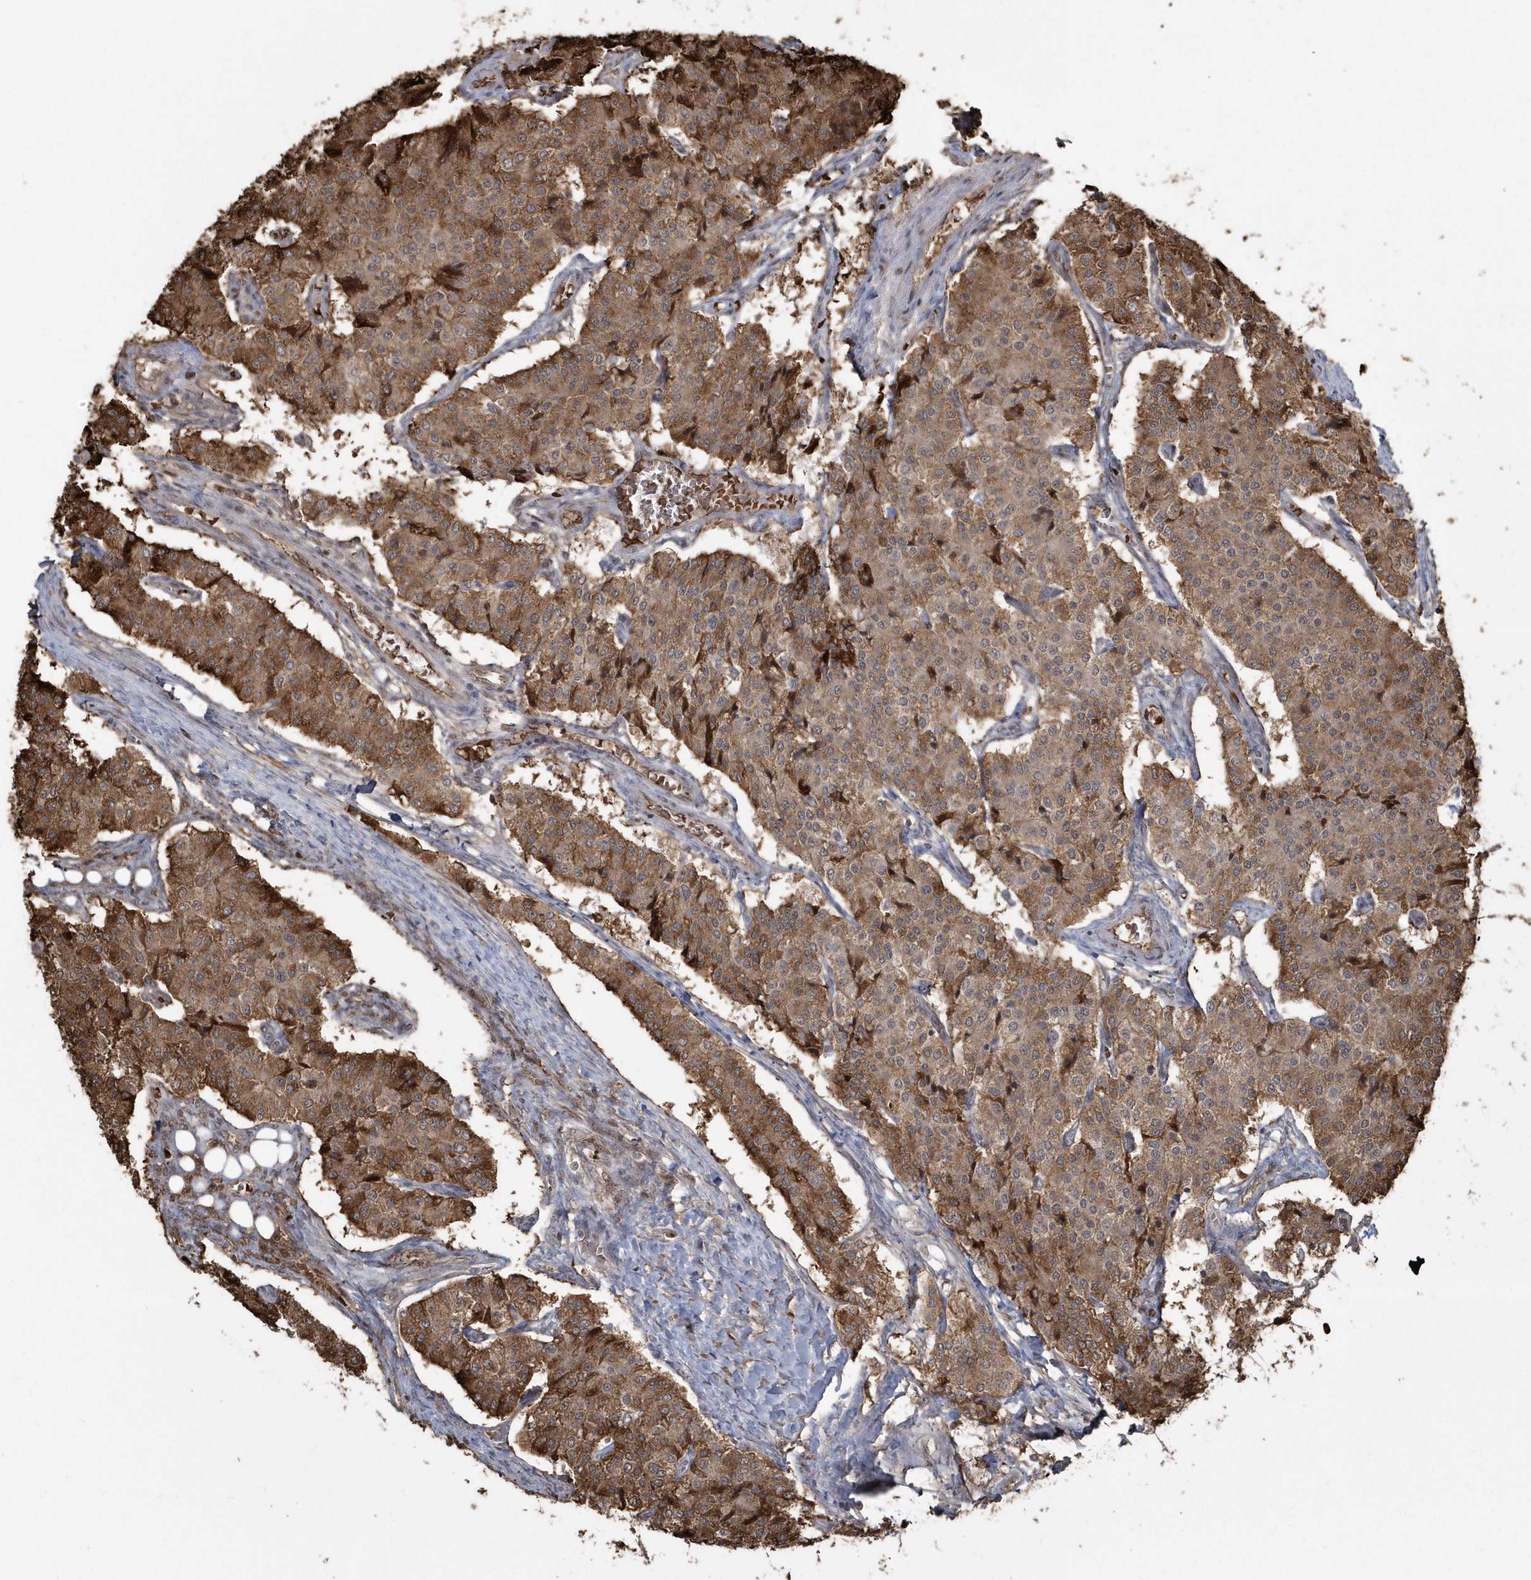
{"staining": {"intensity": "moderate", "quantity": ">75%", "location": "cytoplasmic/membranous"}, "tissue": "carcinoid", "cell_type": "Tumor cells", "image_type": "cancer", "snomed": [{"axis": "morphology", "description": "Carcinoid, malignant, NOS"}, {"axis": "topography", "description": "Colon"}], "caption": "Immunohistochemistry of human carcinoid (malignant) reveals medium levels of moderate cytoplasmic/membranous staining in approximately >75% of tumor cells. (Brightfield microscopy of DAB IHC at high magnification).", "gene": "EPB41L4A", "patient": {"sex": "female", "age": 52}}